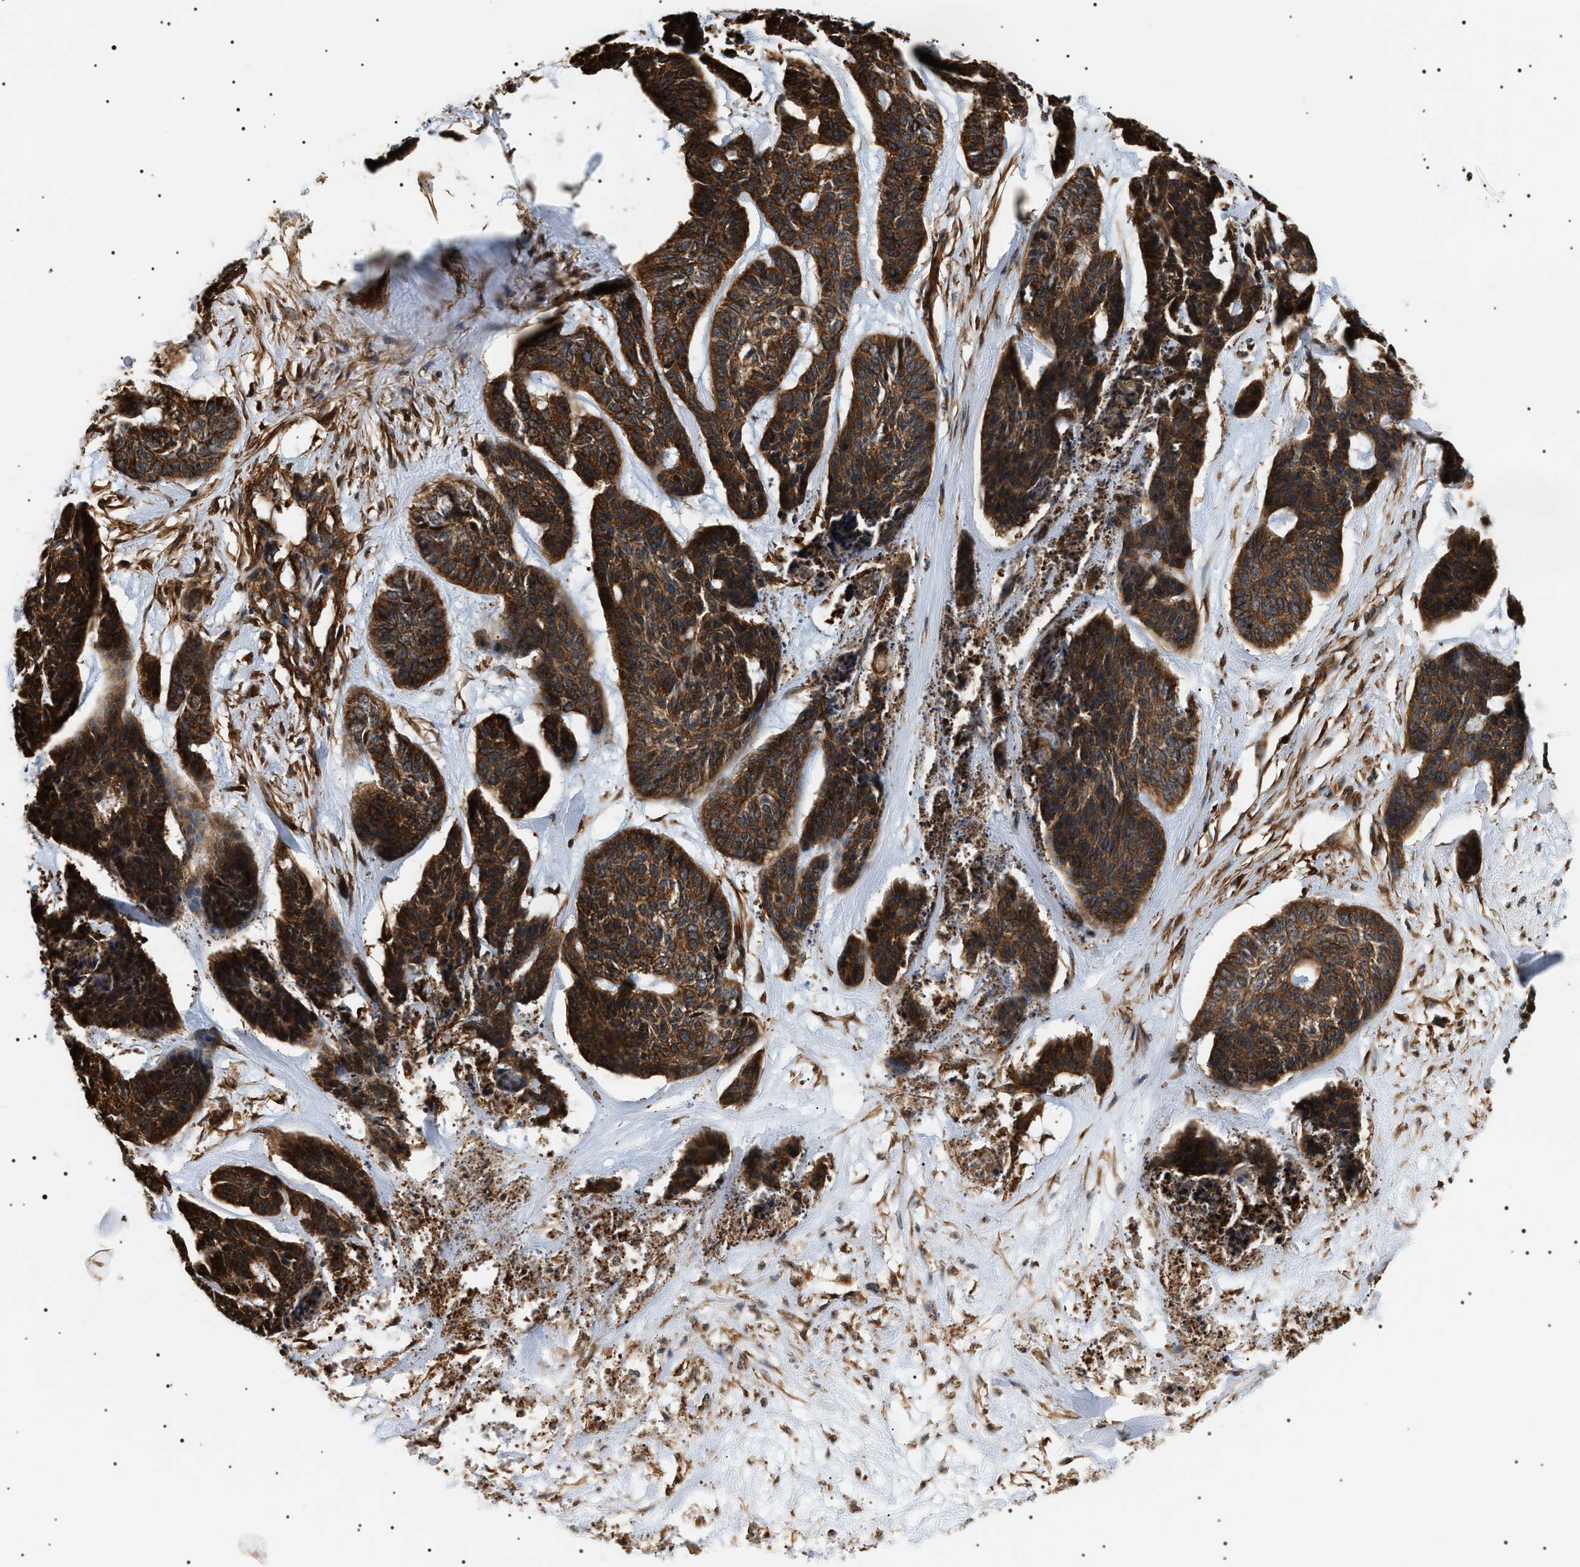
{"staining": {"intensity": "strong", "quantity": ">75%", "location": "cytoplasmic/membranous"}, "tissue": "skin cancer", "cell_type": "Tumor cells", "image_type": "cancer", "snomed": [{"axis": "morphology", "description": "Basal cell carcinoma"}, {"axis": "topography", "description": "Skin"}], "caption": "Brown immunohistochemical staining in human skin cancer exhibits strong cytoplasmic/membranous expression in approximately >75% of tumor cells. (DAB (3,3'-diaminobenzidine) IHC, brown staining for protein, blue staining for nuclei).", "gene": "SH3GLB2", "patient": {"sex": "female", "age": 64}}